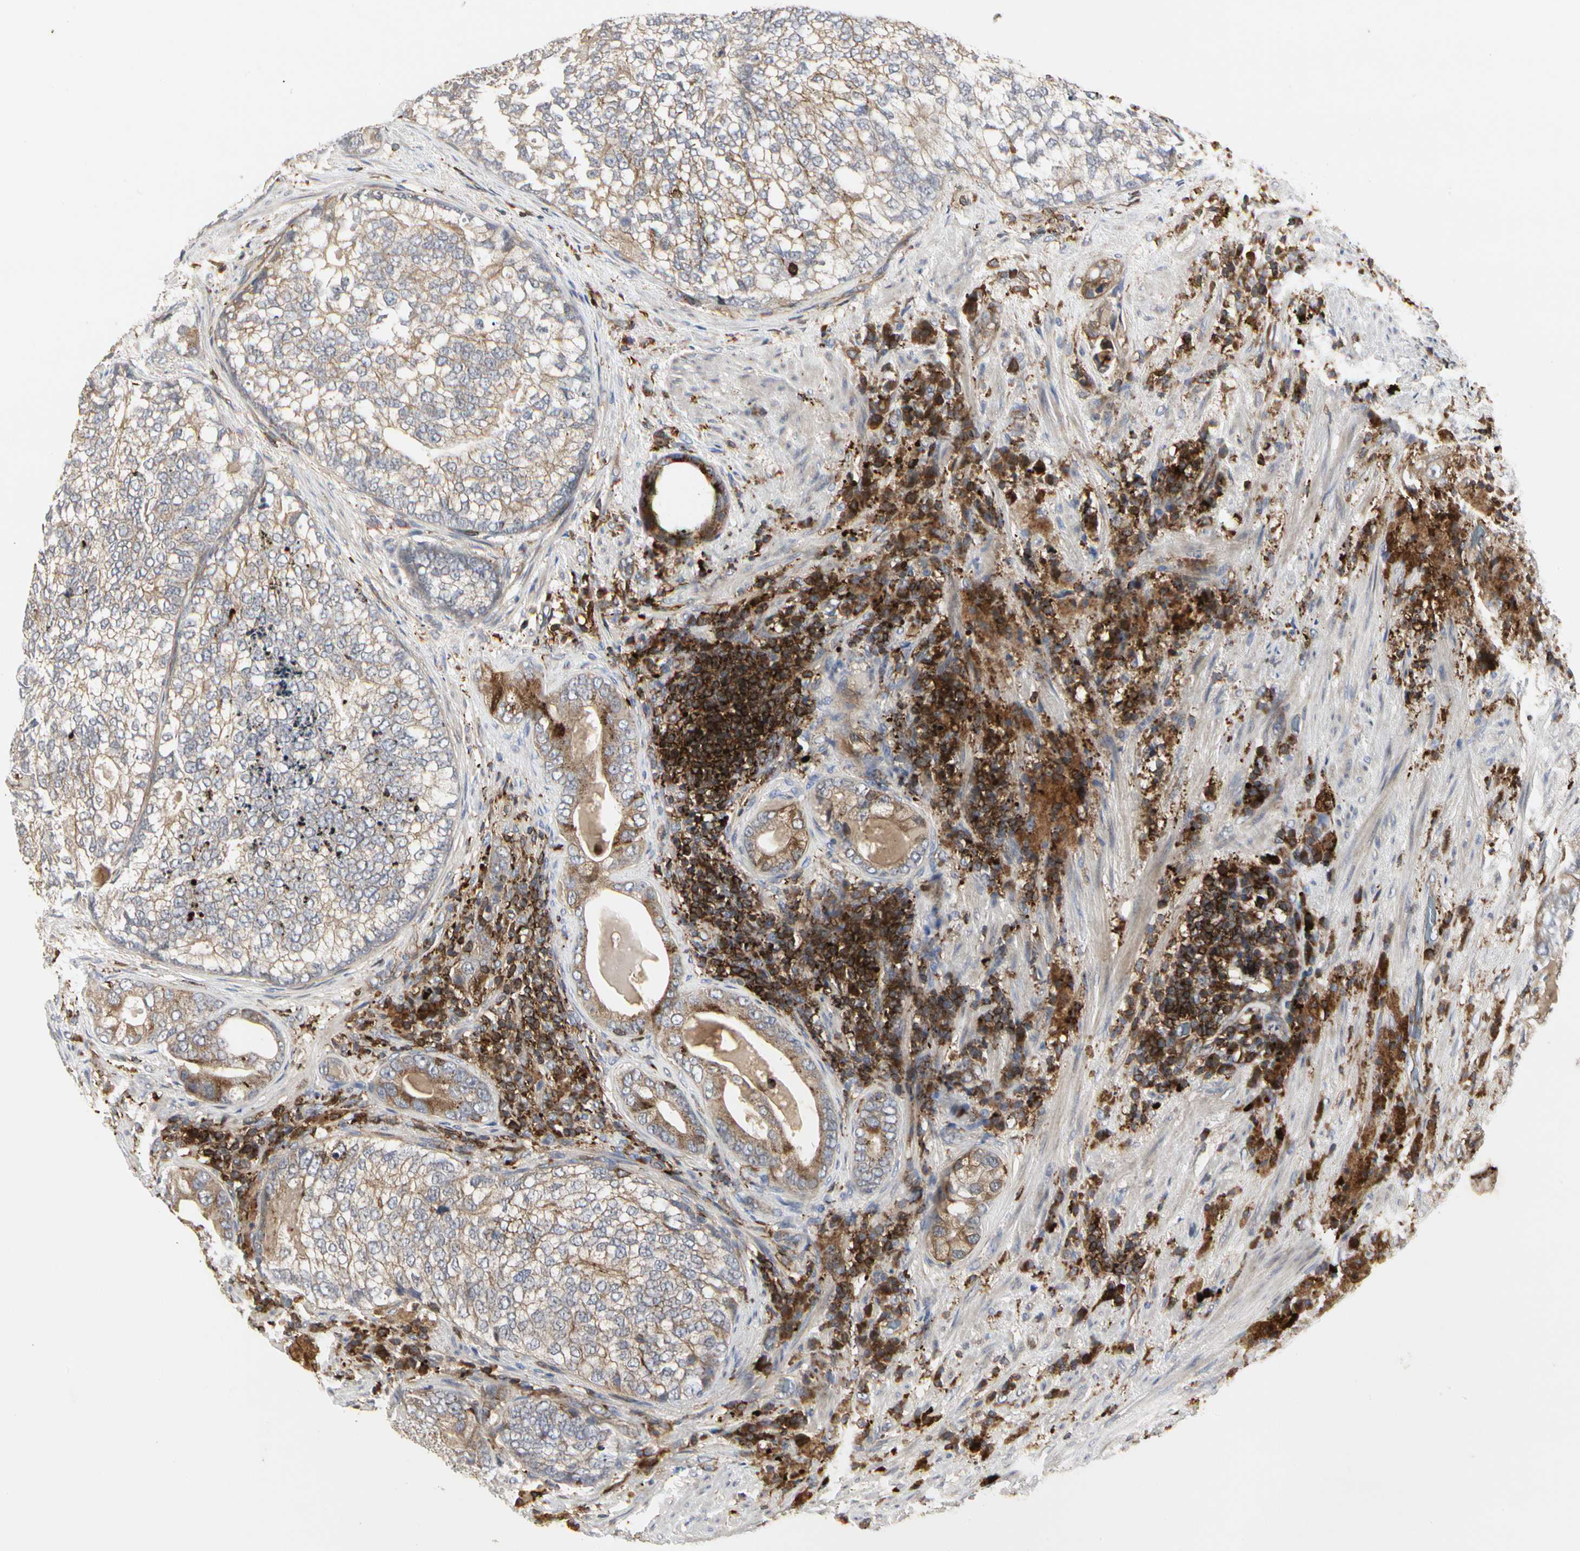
{"staining": {"intensity": "moderate", "quantity": "25%-75%", "location": "cytoplasmic/membranous"}, "tissue": "prostate cancer", "cell_type": "Tumor cells", "image_type": "cancer", "snomed": [{"axis": "morphology", "description": "Adenocarcinoma, High grade"}, {"axis": "topography", "description": "Prostate"}], "caption": "A histopathology image of human prostate cancer (adenocarcinoma (high-grade)) stained for a protein displays moderate cytoplasmic/membranous brown staining in tumor cells.", "gene": "NAPG", "patient": {"sex": "male", "age": 66}}